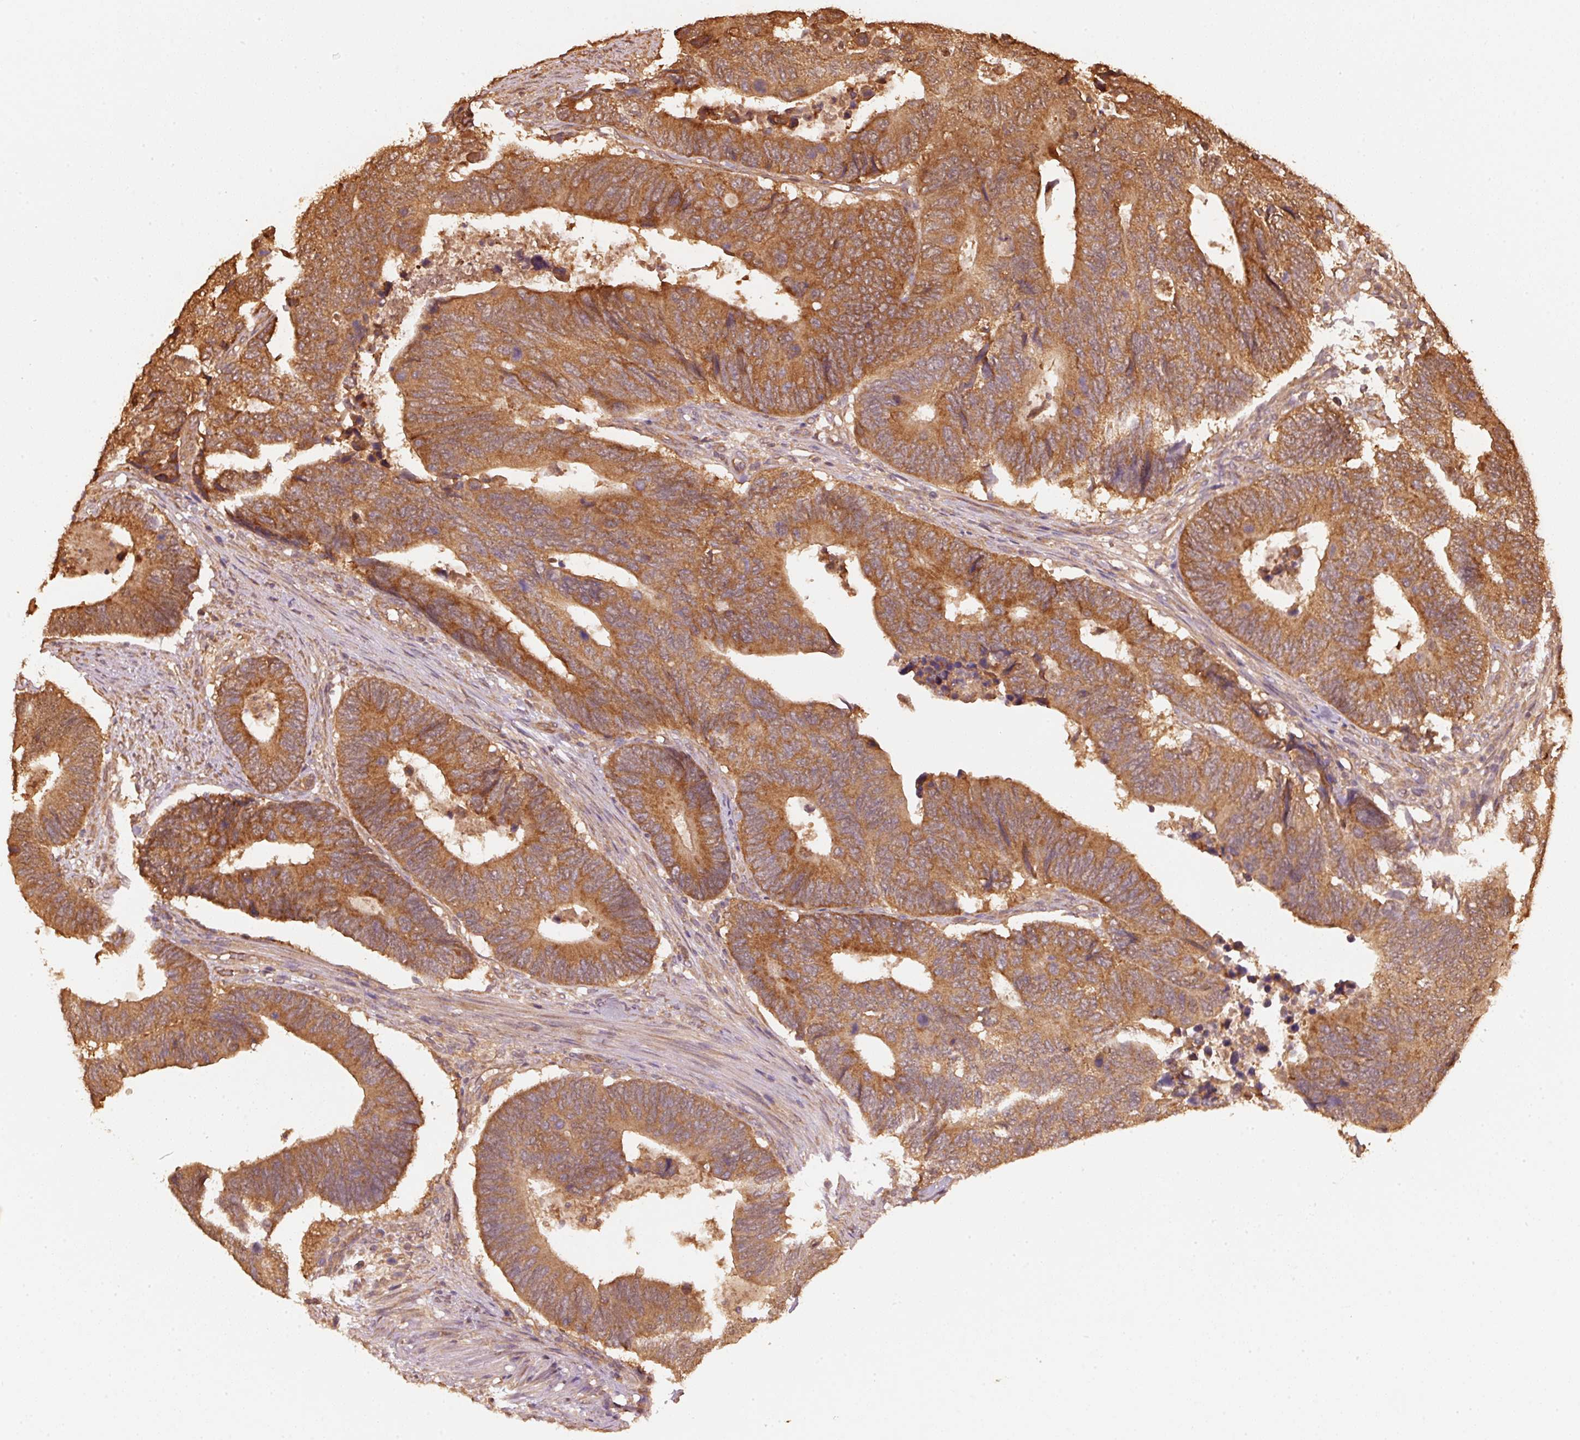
{"staining": {"intensity": "strong", "quantity": ">75%", "location": "cytoplasmic/membranous"}, "tissue": "colorectal cancer", "cell_type": "Tumor cells", "image_type": "cancer", "snomed": [{"axis": "morphology", "description": "Adenocarcinoma, NOS"}, {"axis": "topography", "description": "Colon"}], "caption": "Brown immunohistochemical staining in human colorectal cancer (adenocarcinoma) exhibits strong cytoplasmic/membranous staining in about >75% of tumor cells.", "gene": "STAU1", "patient": {"sex": "male", "age": 87}}